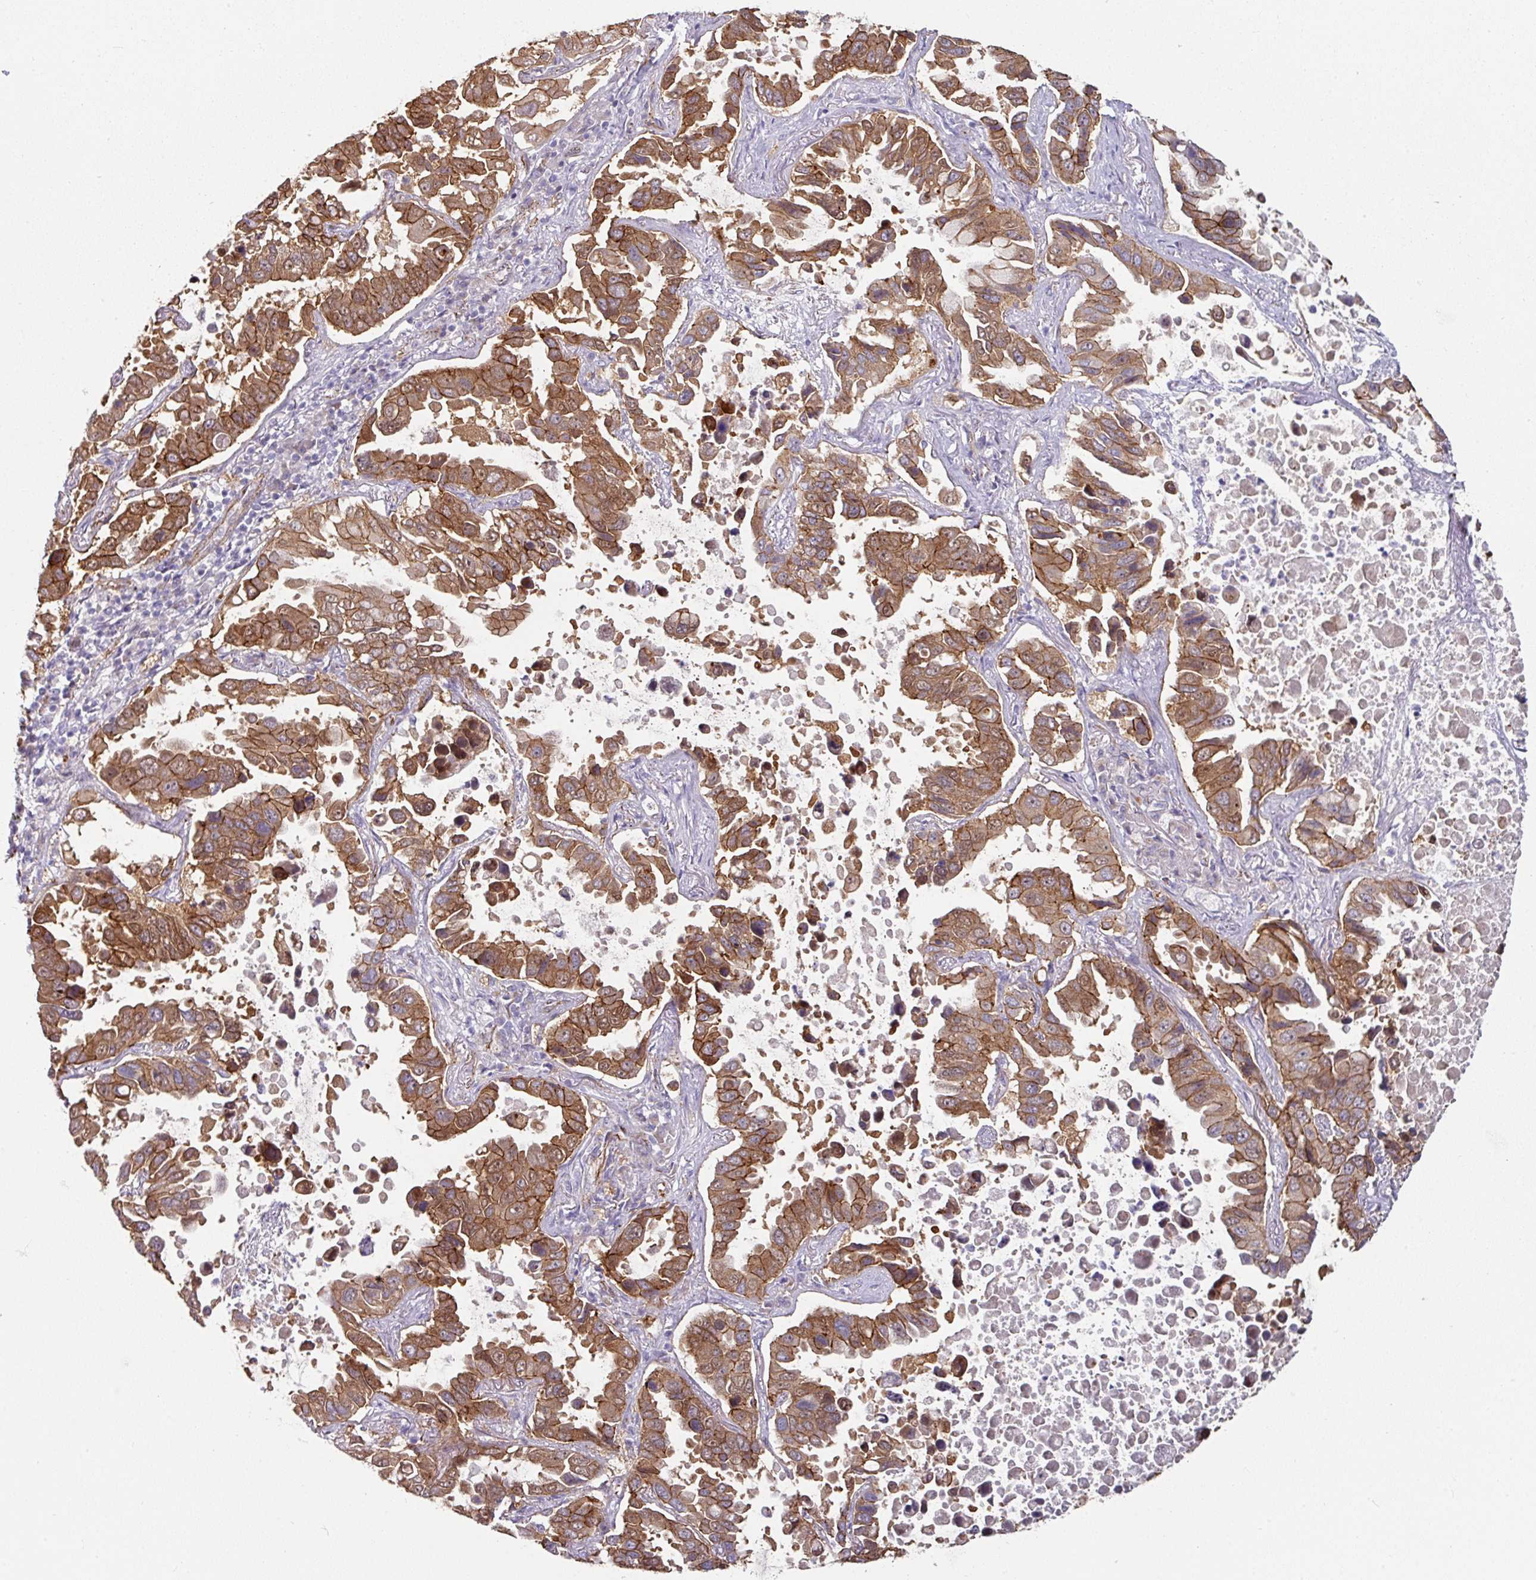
{"staining": {"intensity": "moderate", "quantity": ">75%", "location": "cytoplasmic/membranous"}, "tissue": "lung cancer", "cell_type": "Tumor cells", "image_type": "cancer", "snomed": [{"axis": "morphology", "description": "Adenocarcinoma, NOS"}, {"axis": "topography", "description": "Lung"}], "caption": "Lung cancer stained with a brown dye displays moderate cytoplasmic/membranous positive staining in about >75% of tumor cells.", "gene": "JUP", "patient": {"sex": "male", "age": 64}}